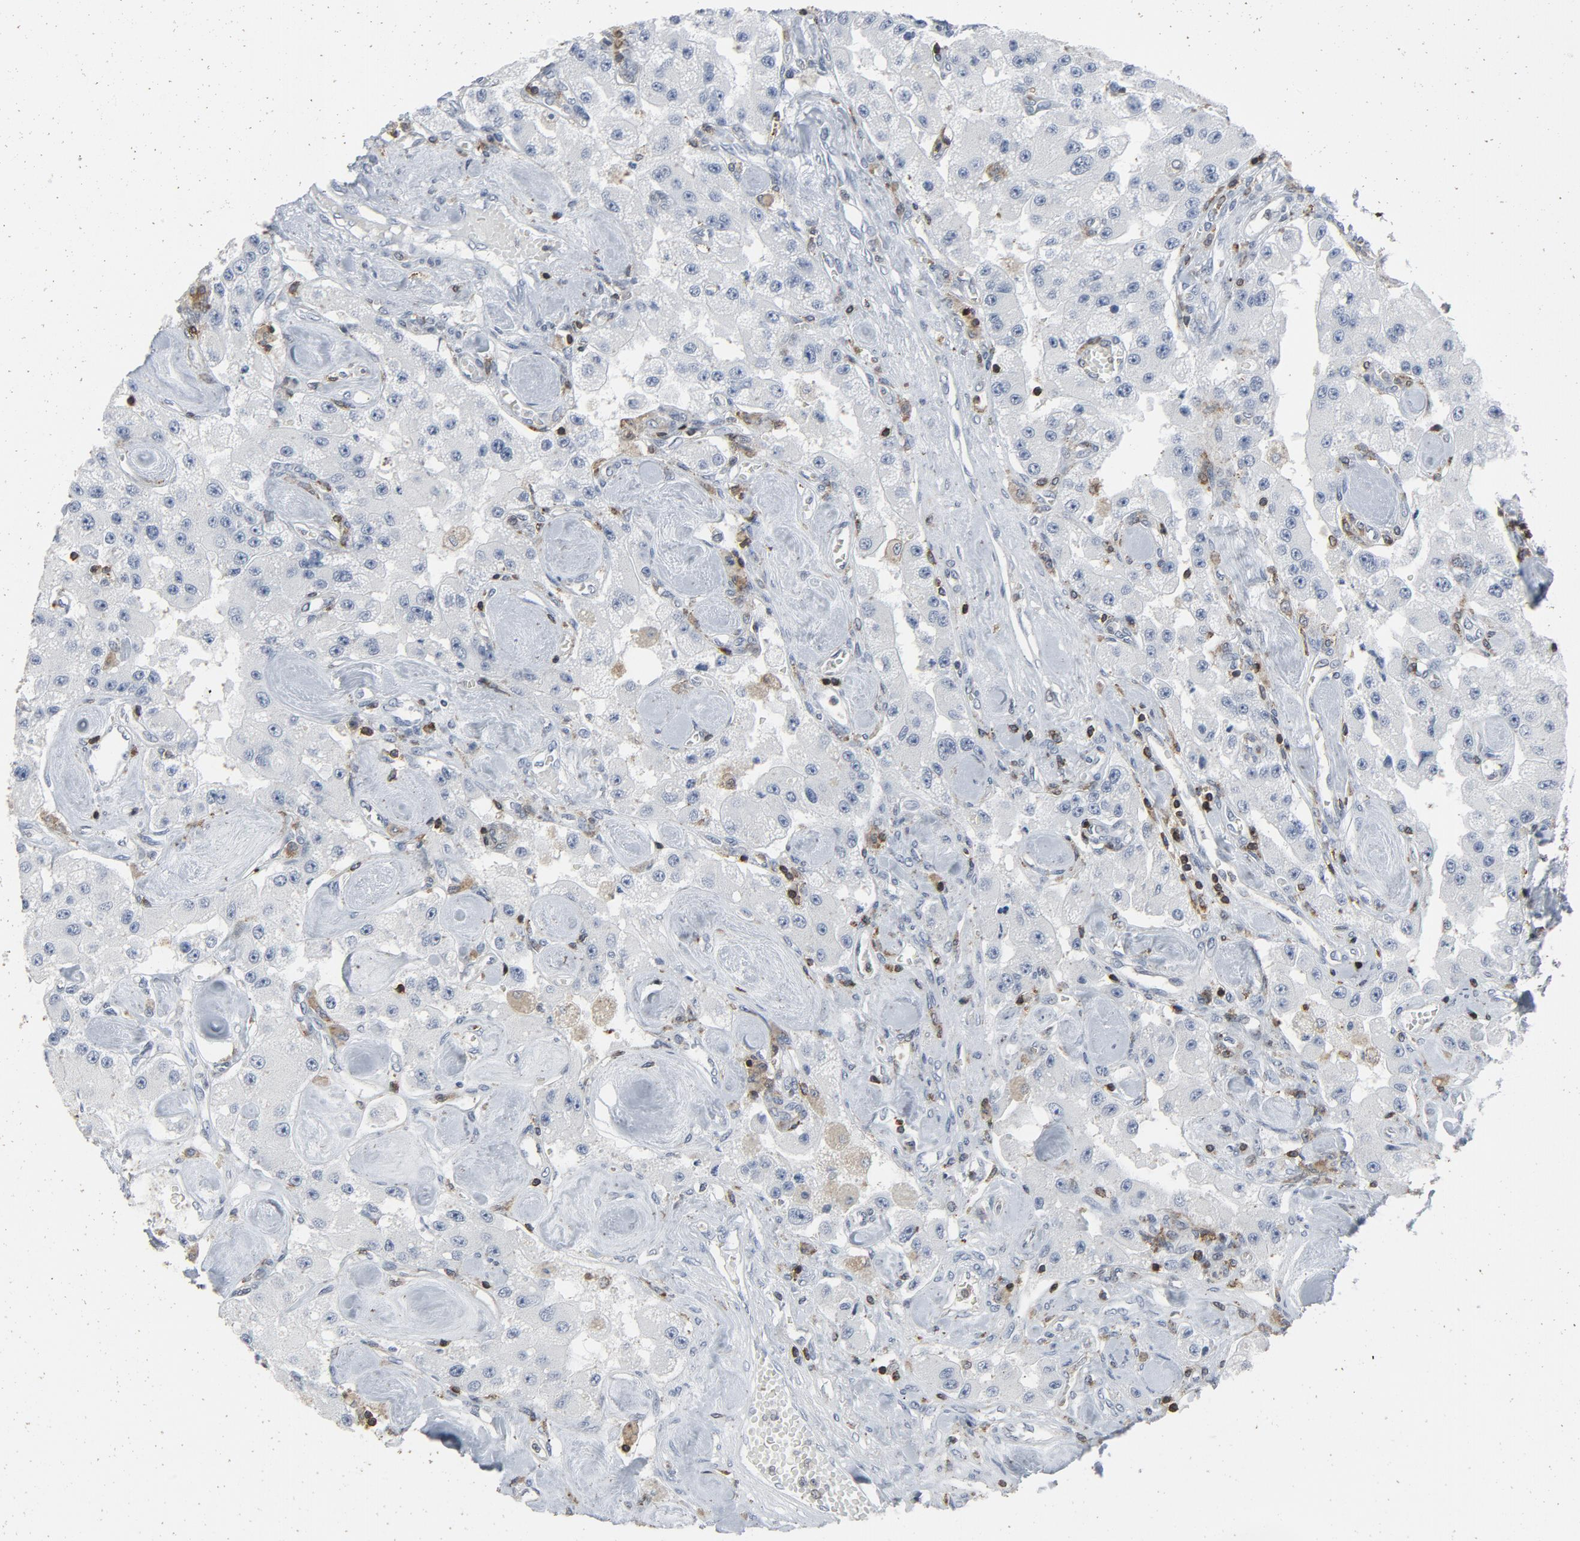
{"staining": {"intensity": "negative", "quantity": "none", "location": "none"}, "tissue": "carcinoid", "cell_type": "Tumor cells", "image_type": "cancer", "snomed": [{"axis": "morphology", "description": "Carcinoid, malignant, NOS"}, {"axis": "topography", "description": "Pancreas"}], "caption": "Immunohistochemistry (IHC) of malignant carcinoid displays no staining in tumor cells.", "gene": "LCP2", "patient": {"sex": "male", "age": 41}}